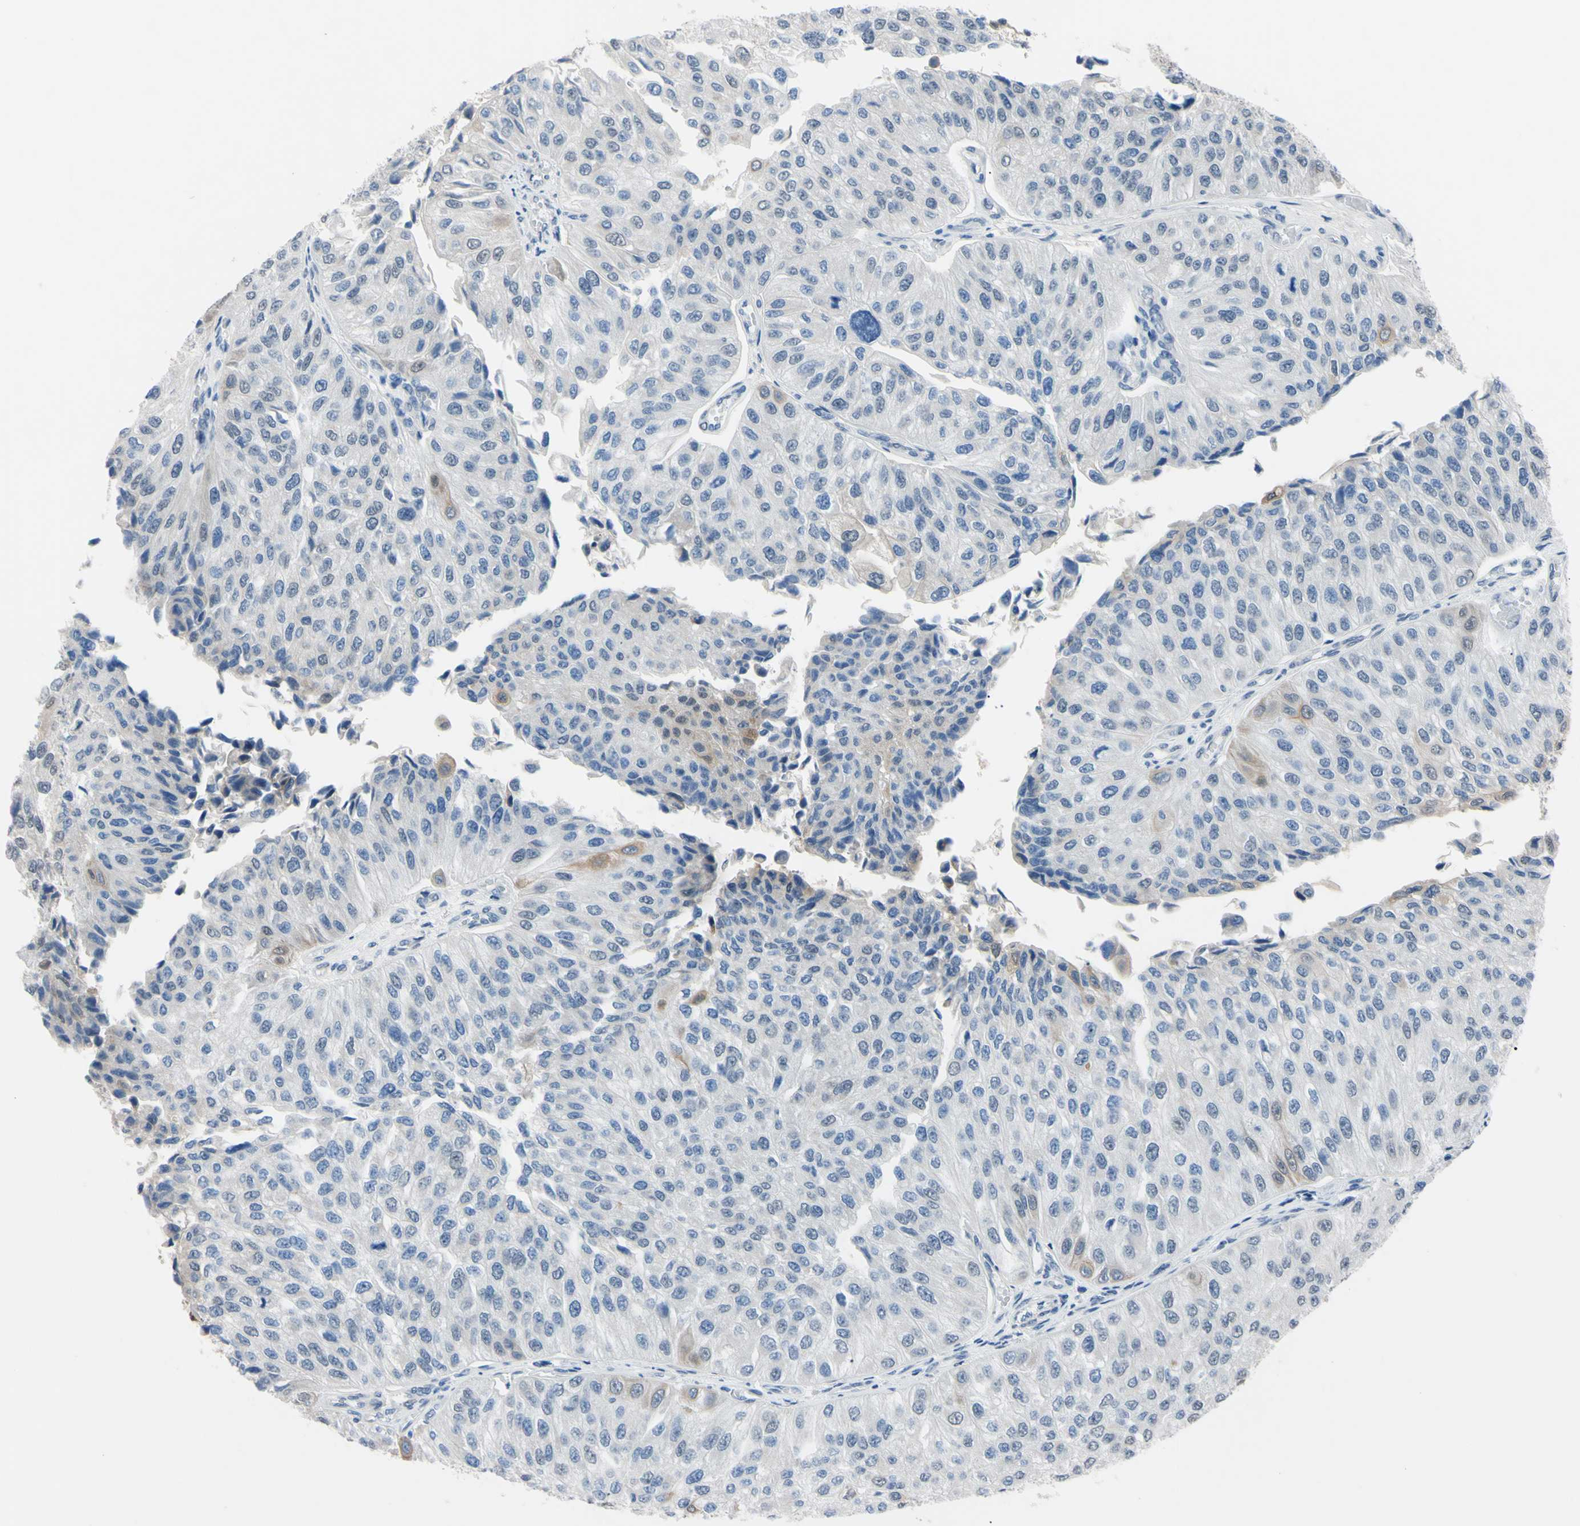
{"staining": {"intensity": "weak", "quantity": "25%-75%", "location": "cytoplasmic/membranous,nuclear"}, "tissue": "urothelial cancer", "cell_type": "Tumor cells", "image_type": "cancer", "snomed": [{"axis": "morphology", "description": "Urothelial carcinoma, High grade"}, {"axis": "topography", "description": "Kidney"}, {"axis": "topography", "description": "Urinary bladder"}], "caption": "Urothelial cancer tissue shows weak cytoplasmic/membranous and nuclear staining in about 25%-75% of tumor cells, visualized by immunohistochemistry.", "gene": "NOL3", "patient": {"sex": "male", "age": 77}}